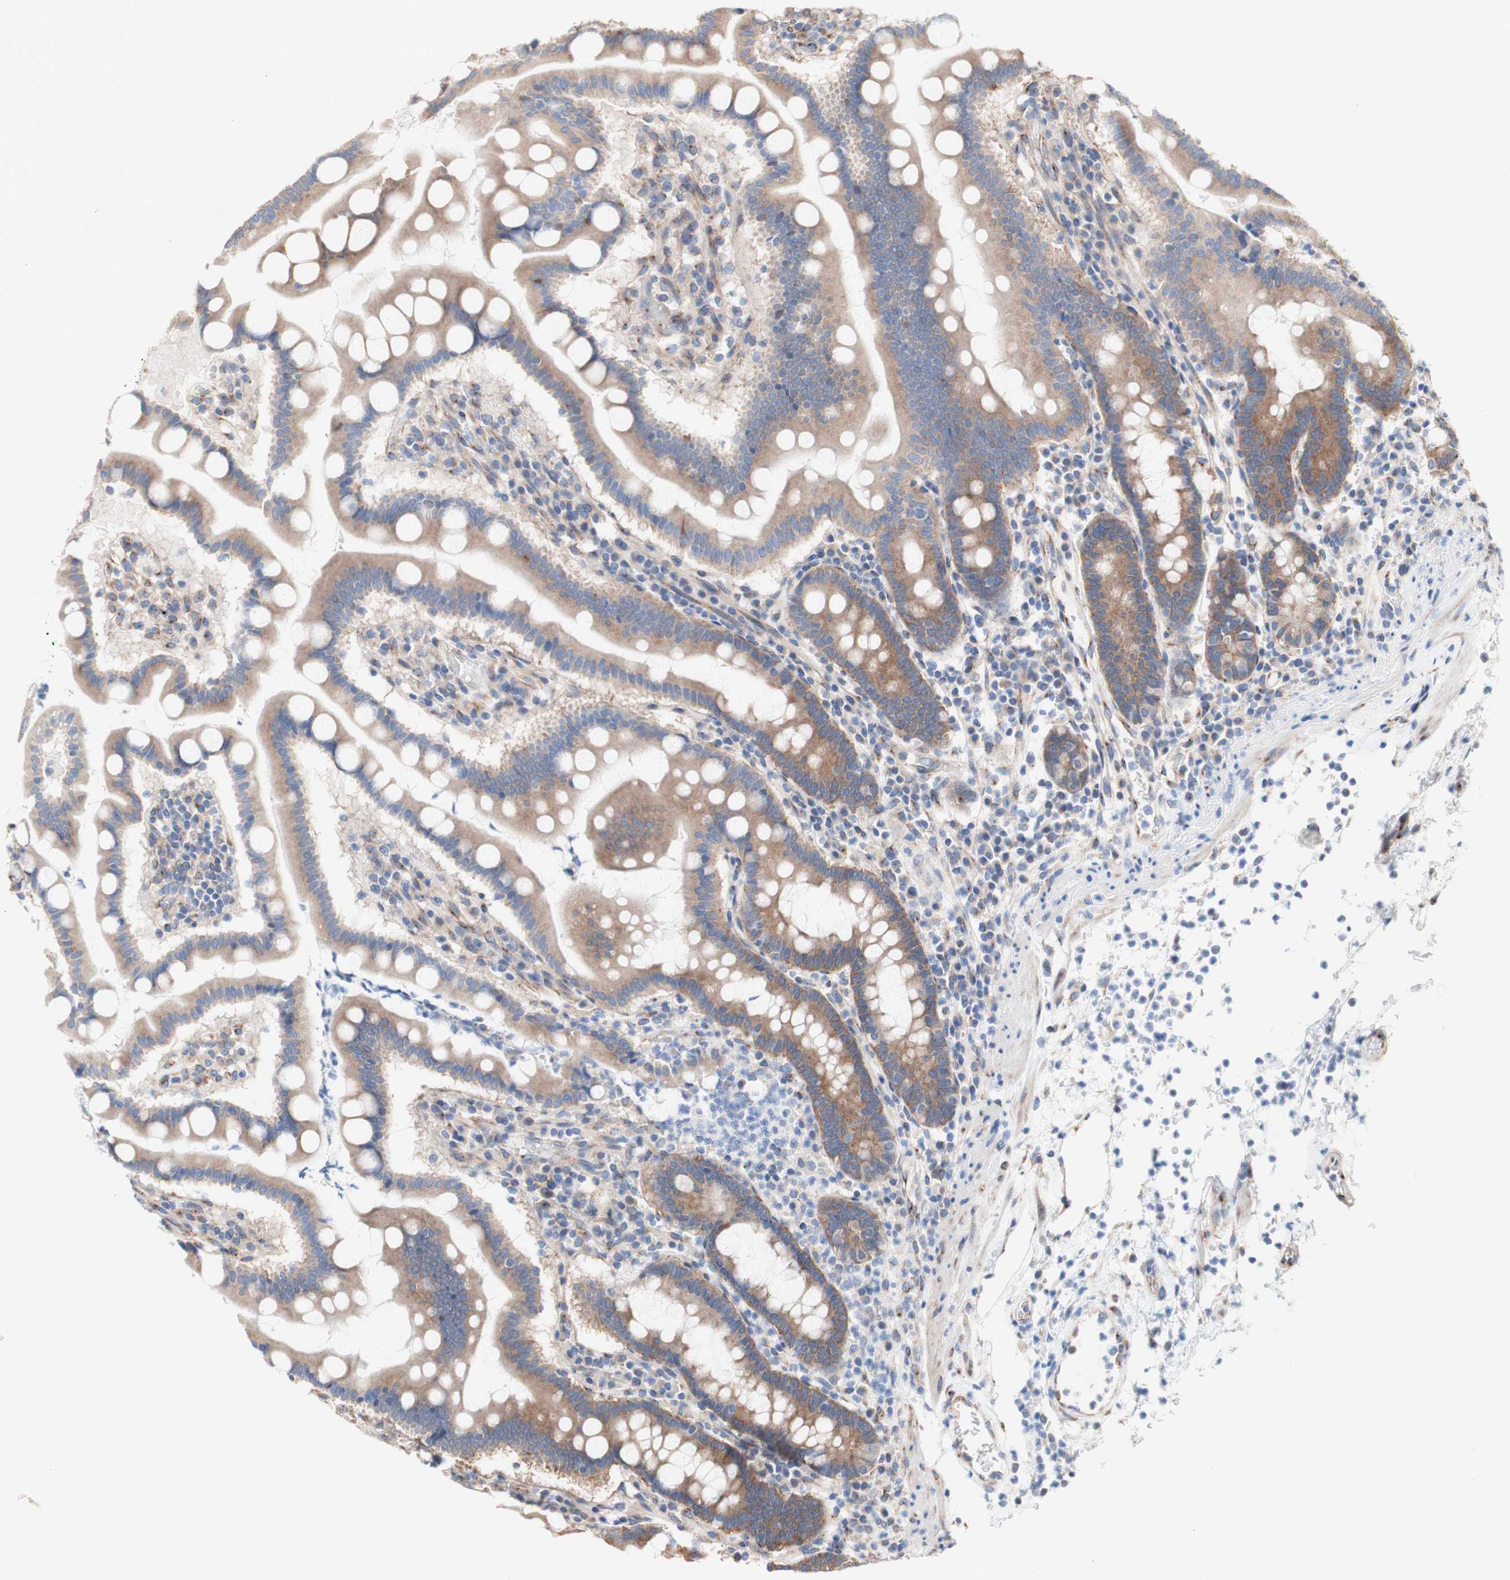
{"staining": {"intensity": "strong", "quantity": "25%-75%", "location": "cytoplasmic/membranous"}, "tissue": "stomach", "cell_type": "Glandular cells", "image_type": "normal", "snomed": [{"axis": "morphology", "description": "Normal tissue, NOS"}, {"axis": "topography", "description": "Stomach, upper"}], "caption": "Human stomach stained for a protein (brown) shows strong cytoplasmic/membranous positive staining in approximately 25%-75% of glandular cells.", "gene": "LRIG3", "patient": {"sex": "male", "age": 68}}